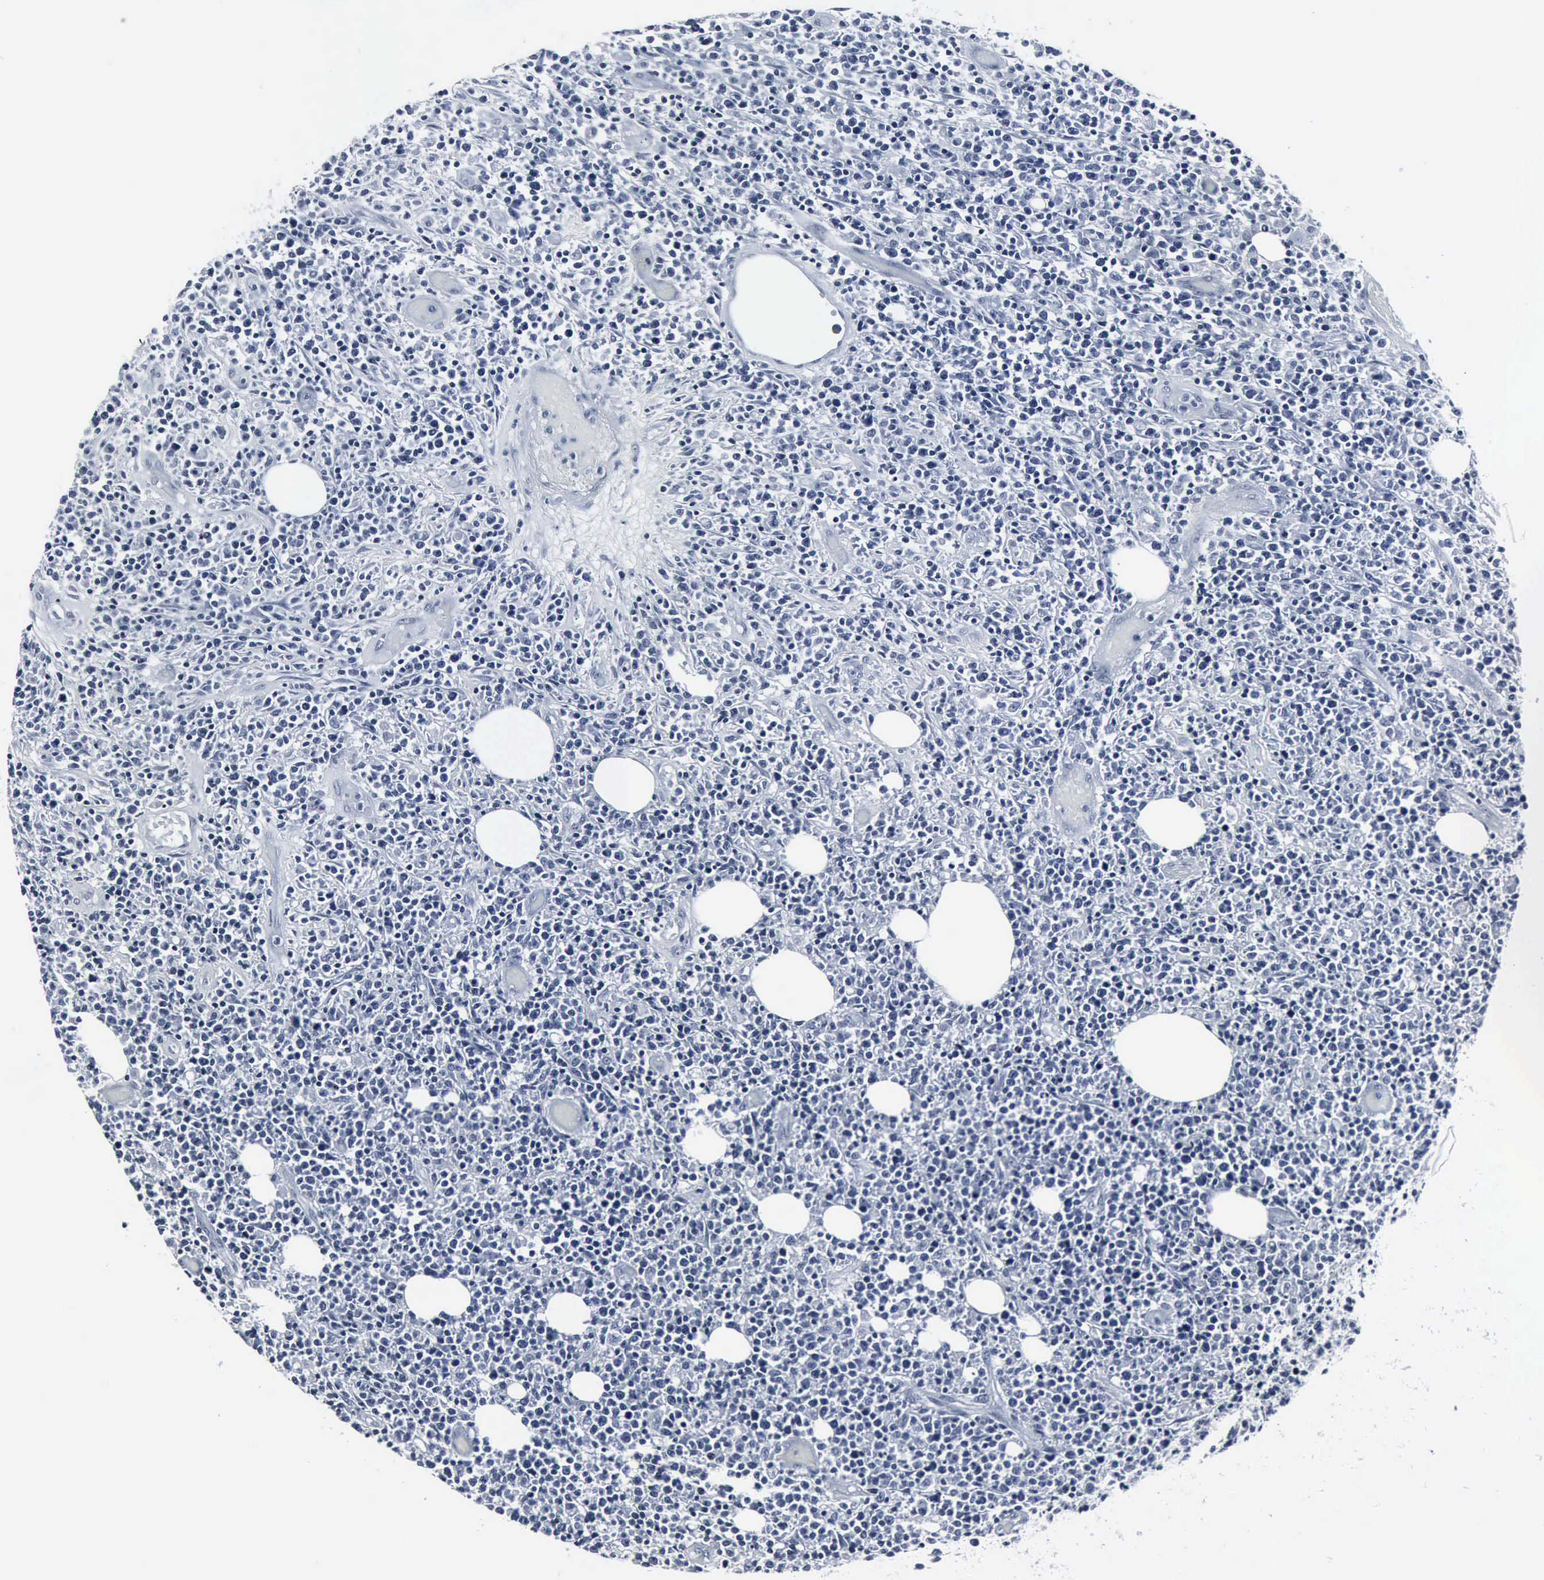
{"staining": {"intensity": "negative", "quantity": "none", "location": "none"}, "tissue": "lymphoma", "cell_type": "Tumor cells", "image_type": "cancer", "snomed": [{"axis": "morphology", "description": "Malignant lymphoma, non-Hodgkin's type, High grade"}, {"axis": "topography", "description": "Colon"}], "caption": "Tumor cells show no significant expression in lymphoma. The staining was performed using DAB (3,3'-diaminobenzidine) to visualize the protein expression in brown, while the nuclei were stained in blue with hematoxylin (Magnification: 20x).", "gene": "SNAP25", "patient": {"sex": "male", "age": 82}}